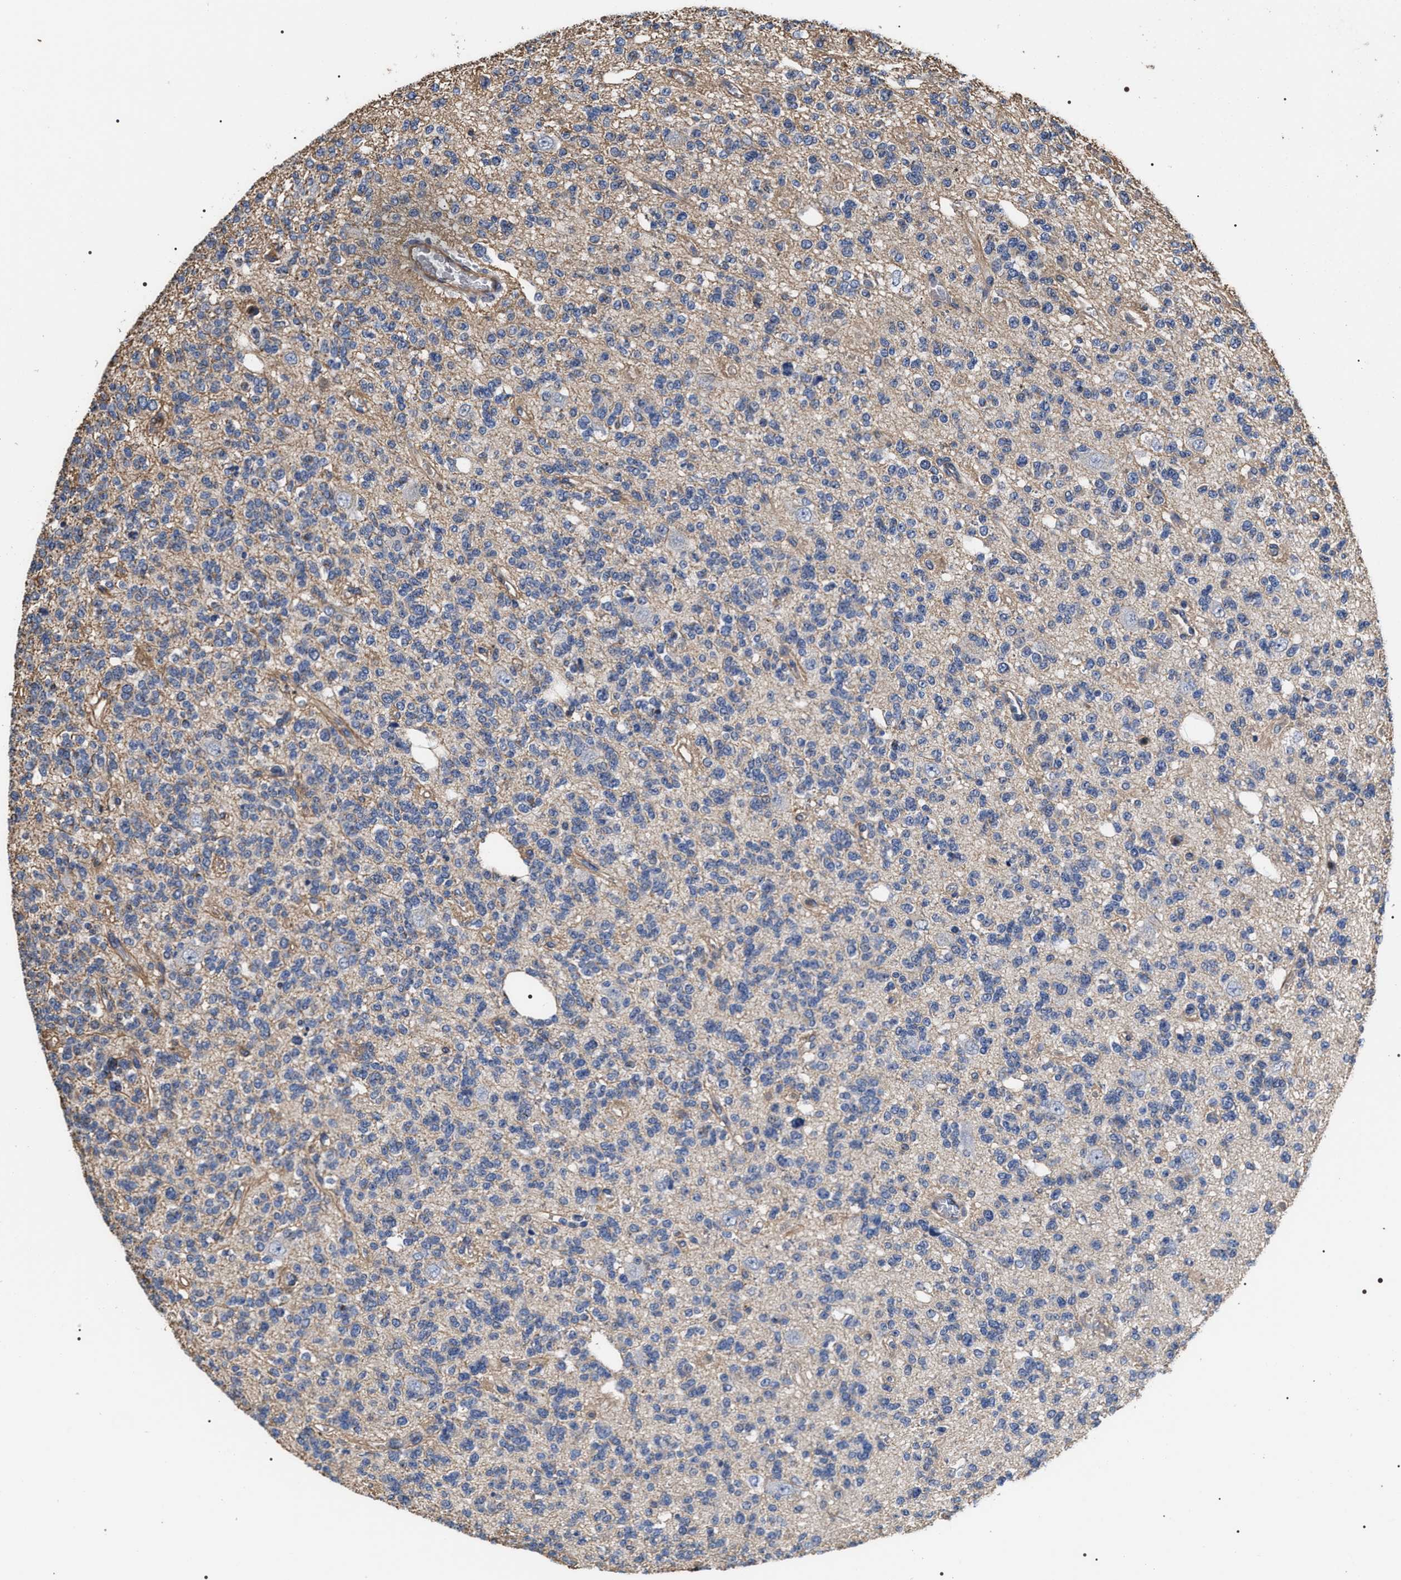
{"staining": {"intensity": "negative", "quantity": "none", "location": "none"}, "tissue": "glioma", "cell_type": "Tumor cells", "image_type": "cancer", "snomed": [{"axis": "morphology", "description": "Glioma, malignant, Low grade"}, {"axis": "topography", "description": "Brain"}], "caption": "Tumor cells are negative for brown protein staining in malignant glioma (low-grade).", "gene": "TSPAN33", "patient": {"sex": "male", "age": 38}}